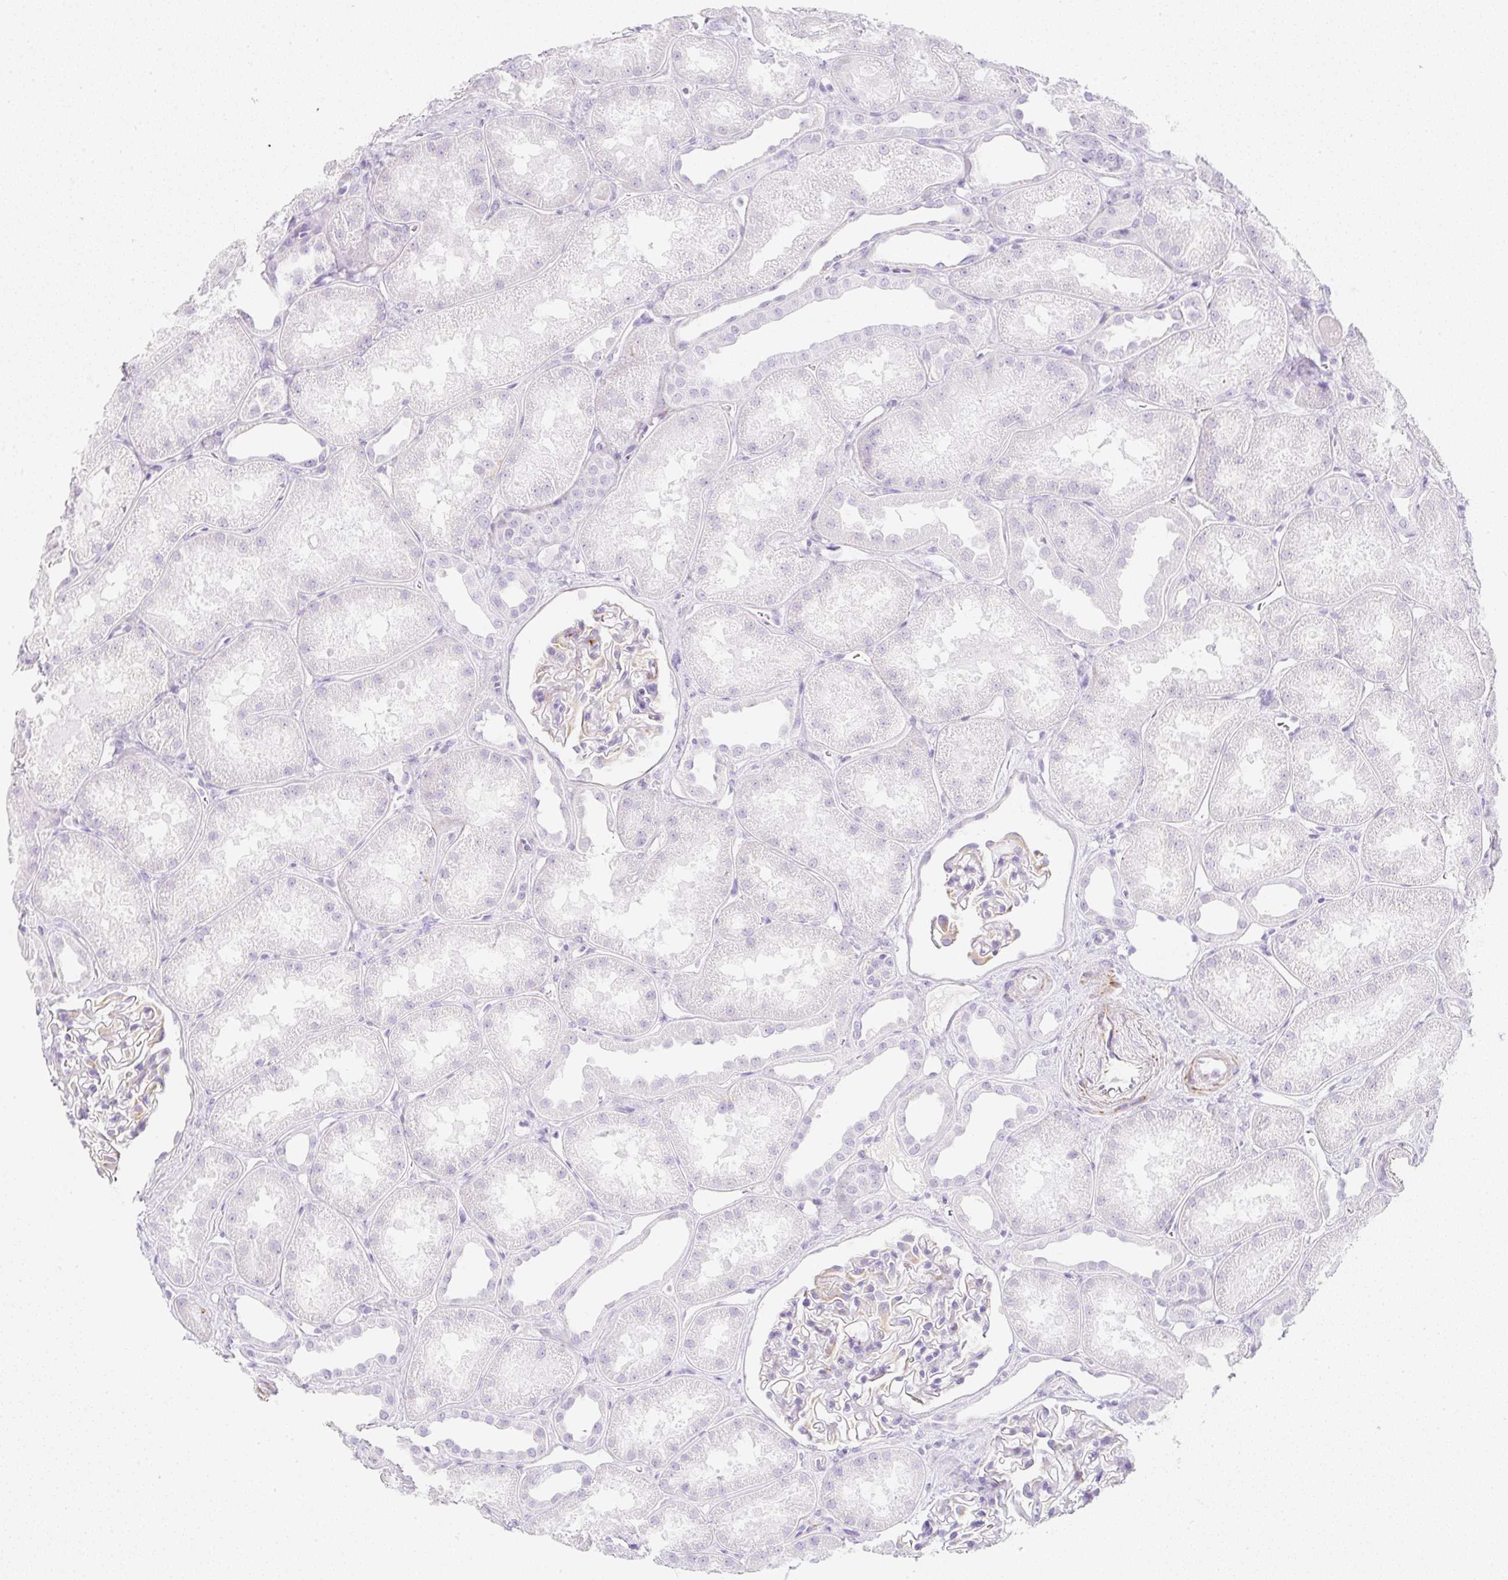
{"staining": {"intensity": "moderate", "quantity": "<25%", "location": "cytoplasmic/membranous"}, "tissue": "kidney", "cell_type": "Cells in glomeruli", "image_type": "normal", "snomed": [{"axis": "morphology", "description": "Normal tissue, NOS"}, {"axis": "topography", "description": "Kidney"}], "caption": "Immunohistochemistry (DAB (3,3'-diaminobenzidine)) staining of benign kidney displays moderate cytoplasmic/membranous protein positivity in about <25% of cells in glomeruli. Nuclei are stained in blue.", "gene": "ZNF689", "patient": {"sex": "male", "age": 61}}